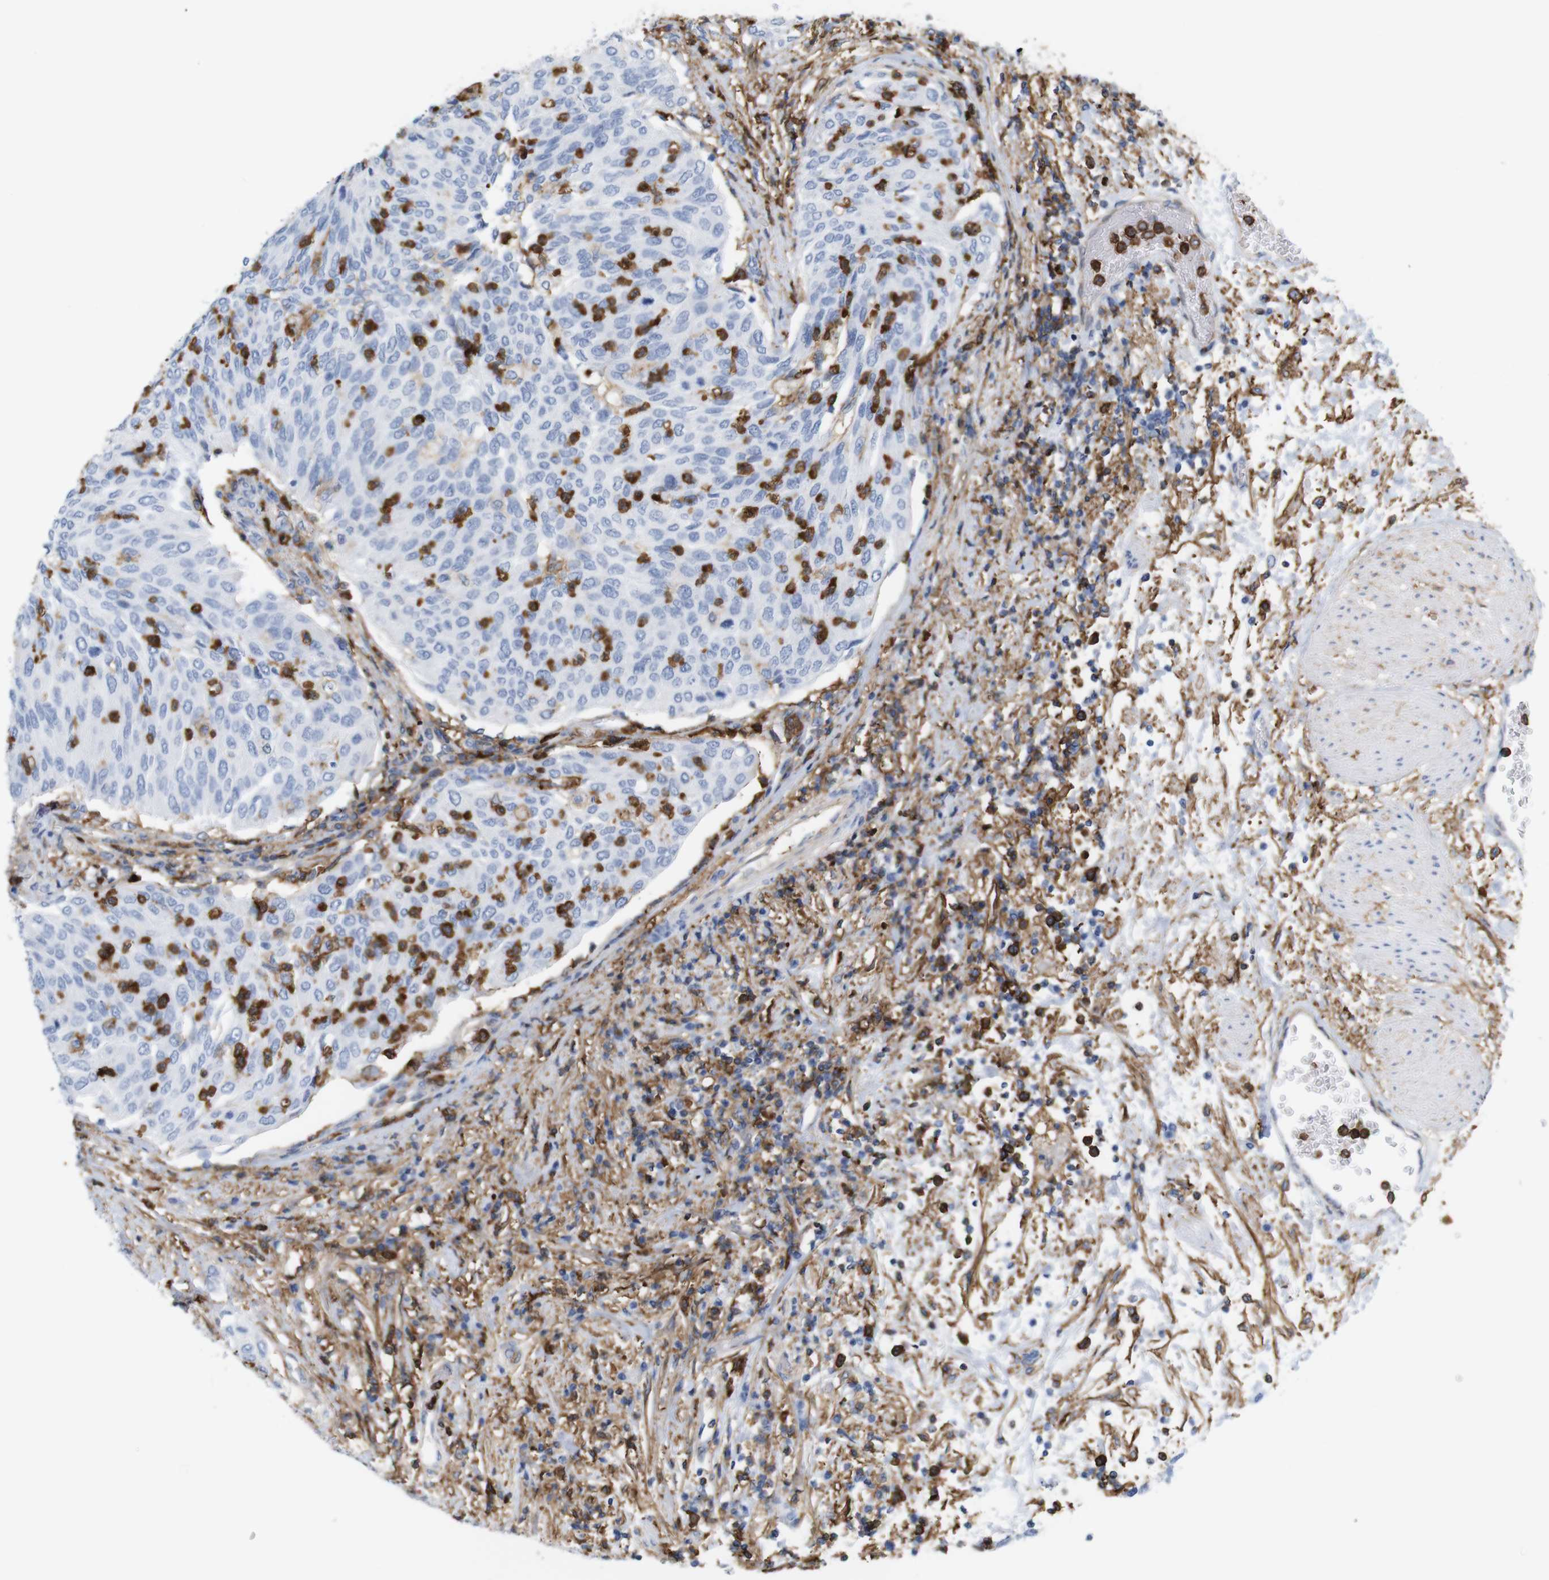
{"staining": {"intensity": "strong", "quantity": "<25%", "location": "cytoplasmic/membranous"}, "tissue": "urothelial cancer", "cell_type": "Tumor cells", "image_type": "cancer", "snomed": [{"axis": "morphology", "description": "Urothelial carcinoma, Low grade"}, {"axis": "topography", "description": "Urinary bladder"}], "caption": "Immunohistochemistry histopathology image of neoplastic tissue: urothelial cancer stained using immunohistochemistry reveals medium levels of strong protein expression localized specifically in the cytoplasmic/membranous of tumor cells, appearing as a cytoplasmic/membranous brown color.", "gene": "ANXA1", "patient": {"sex": "female", "age": 79}}